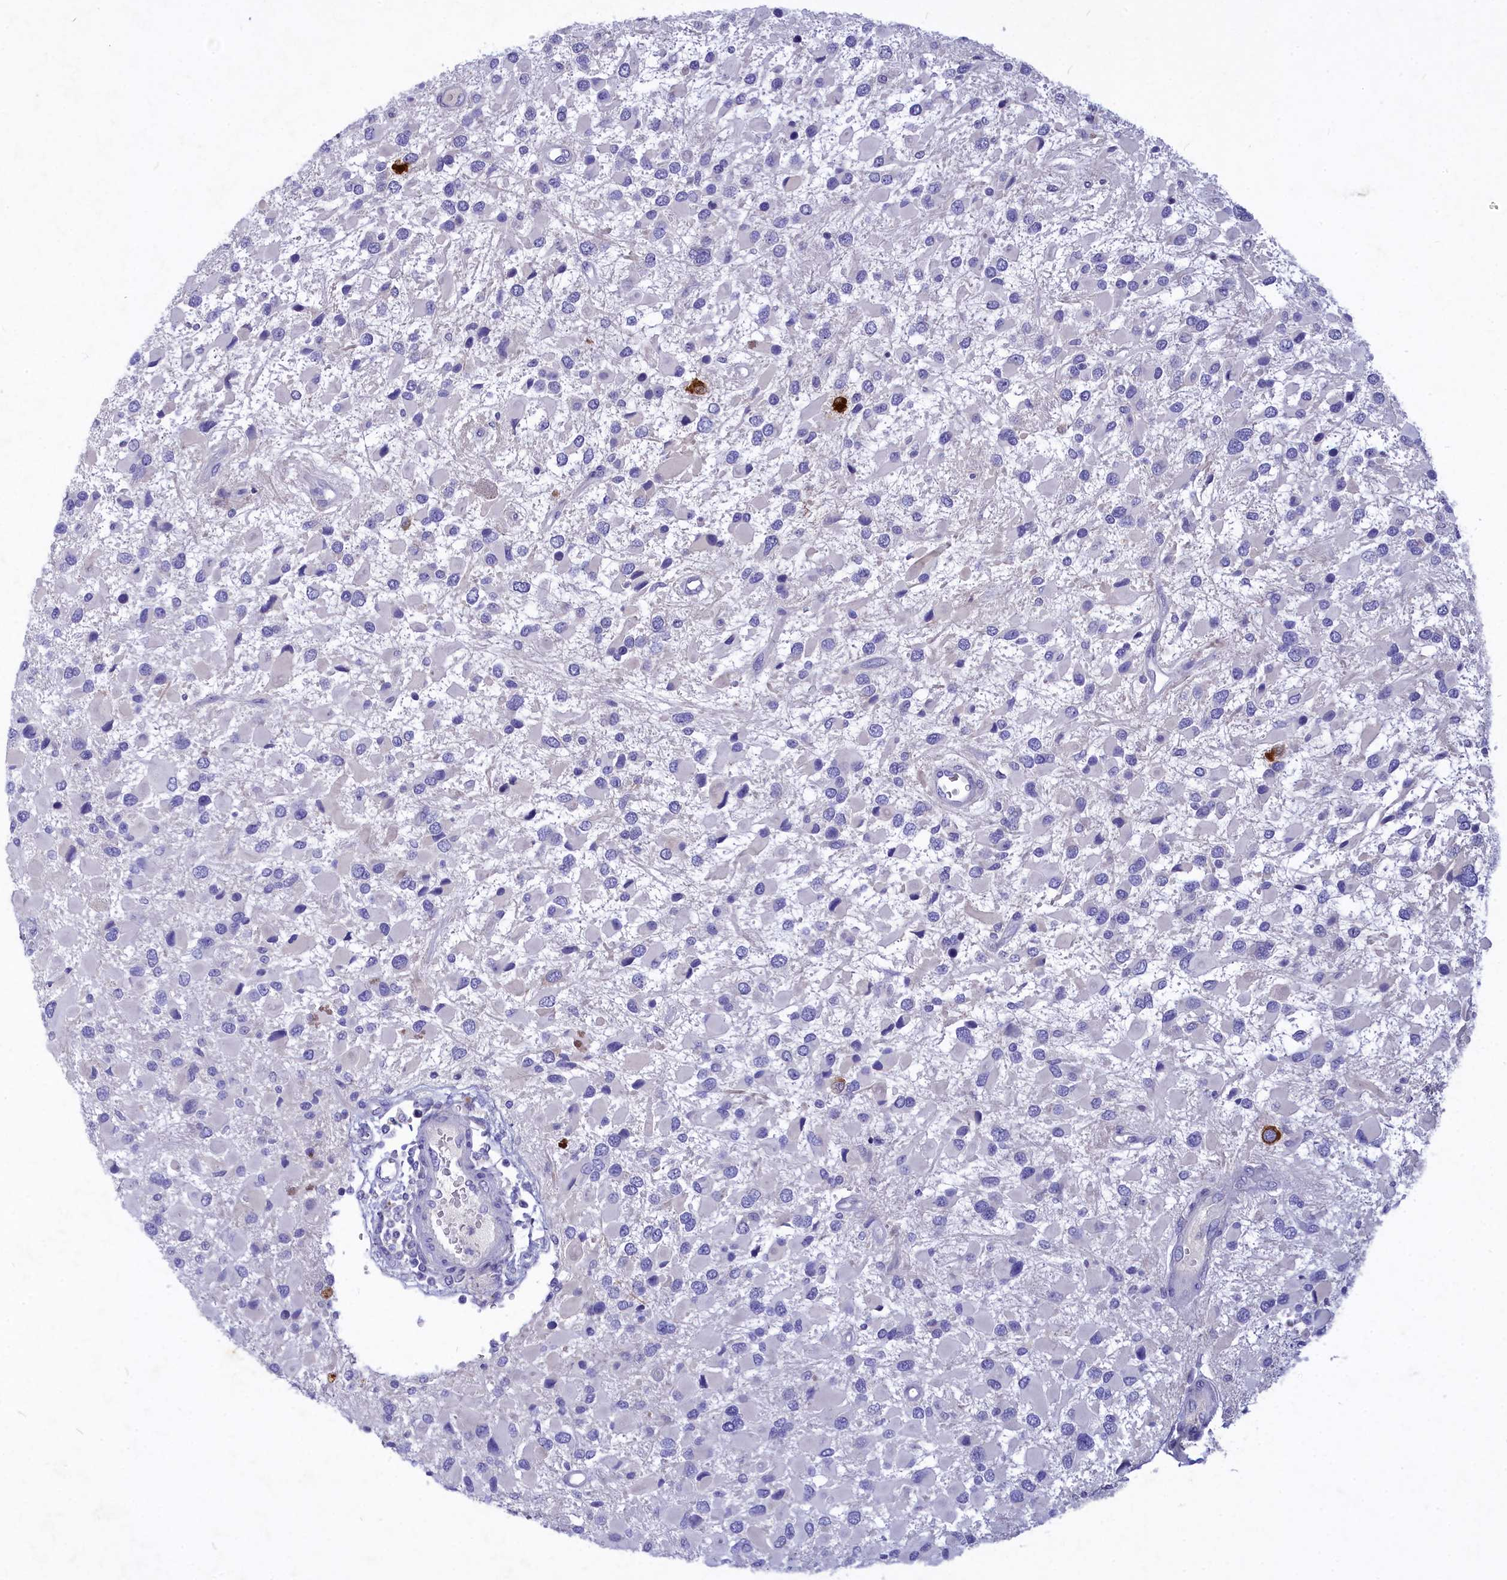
{"staining": {"intensity": "negative", "quantity": "none", "location": "none"}, "tissue": "glioma", "cell_type": "Tumor cells", "image_type": "cancer", "snomed": [{"axis": "morphology", "description": "Glioma, malignant, High grade"}, {"axis": "topography", "description": "Brain"}], "caption": "Malignant high-grade glioma was stained to show a protein in brown. There is no significant staining in tumor cells. (DAB immunohistochemistry (IHC) visualized using brightfield microscopy, high magnification).", "gene": "DEFB119", "patient": {"sex": "male", "age": 53}}